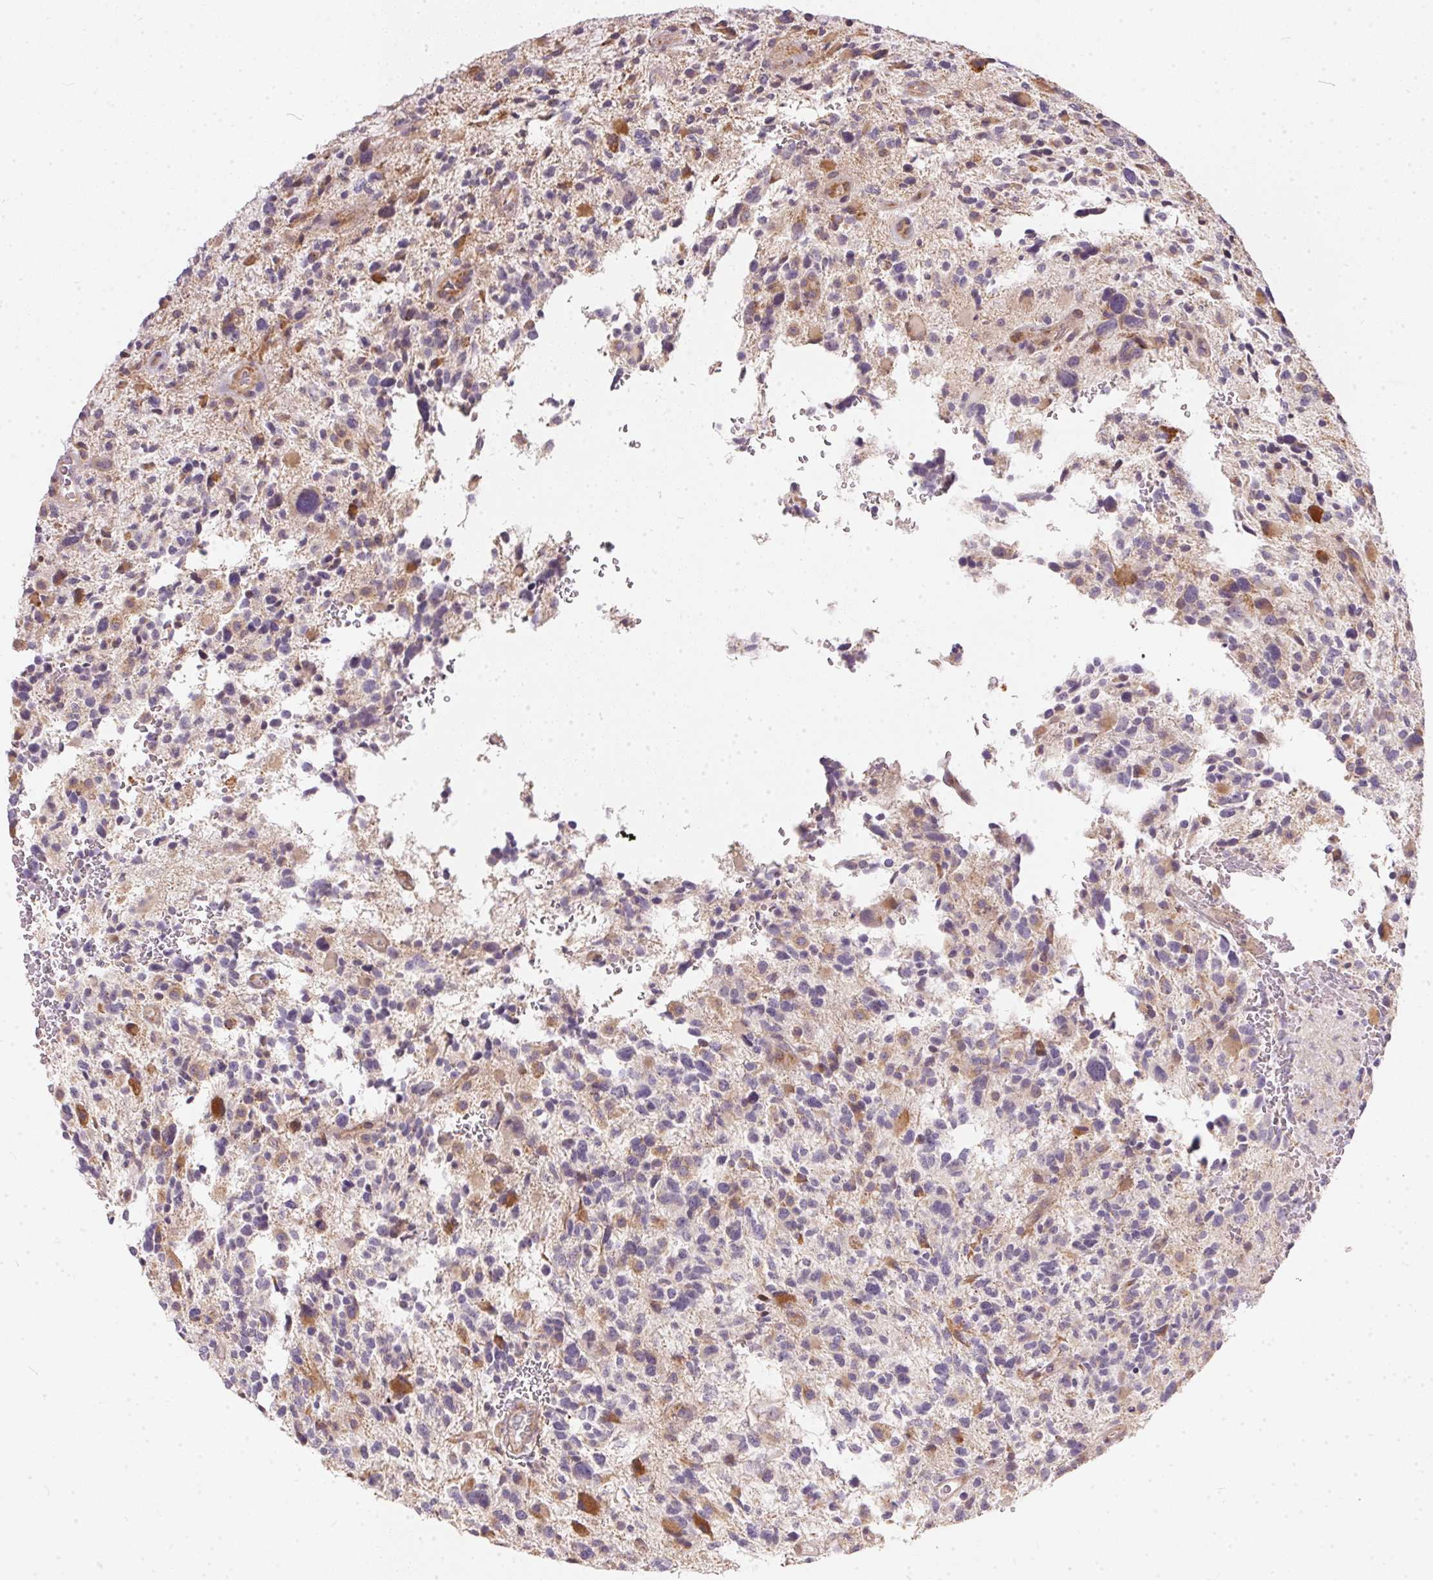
{"staining": {"intensity": "negative", "quantity": "none", "location": "none"}, "tissue": "glioma", "cell_type": "Tumor cells", "image_type": "cancer", "snomed": [{"axis": "morphology", "description": "Glioma, malignant, High grade"}, {"axis": "topography", "description": "Brain"}], "caption": "The histopathology image reveals no significant staining in tumor cells of glioma.", "gene": "VWA5B2", "patient": {"sex": "female", "age": 71}}